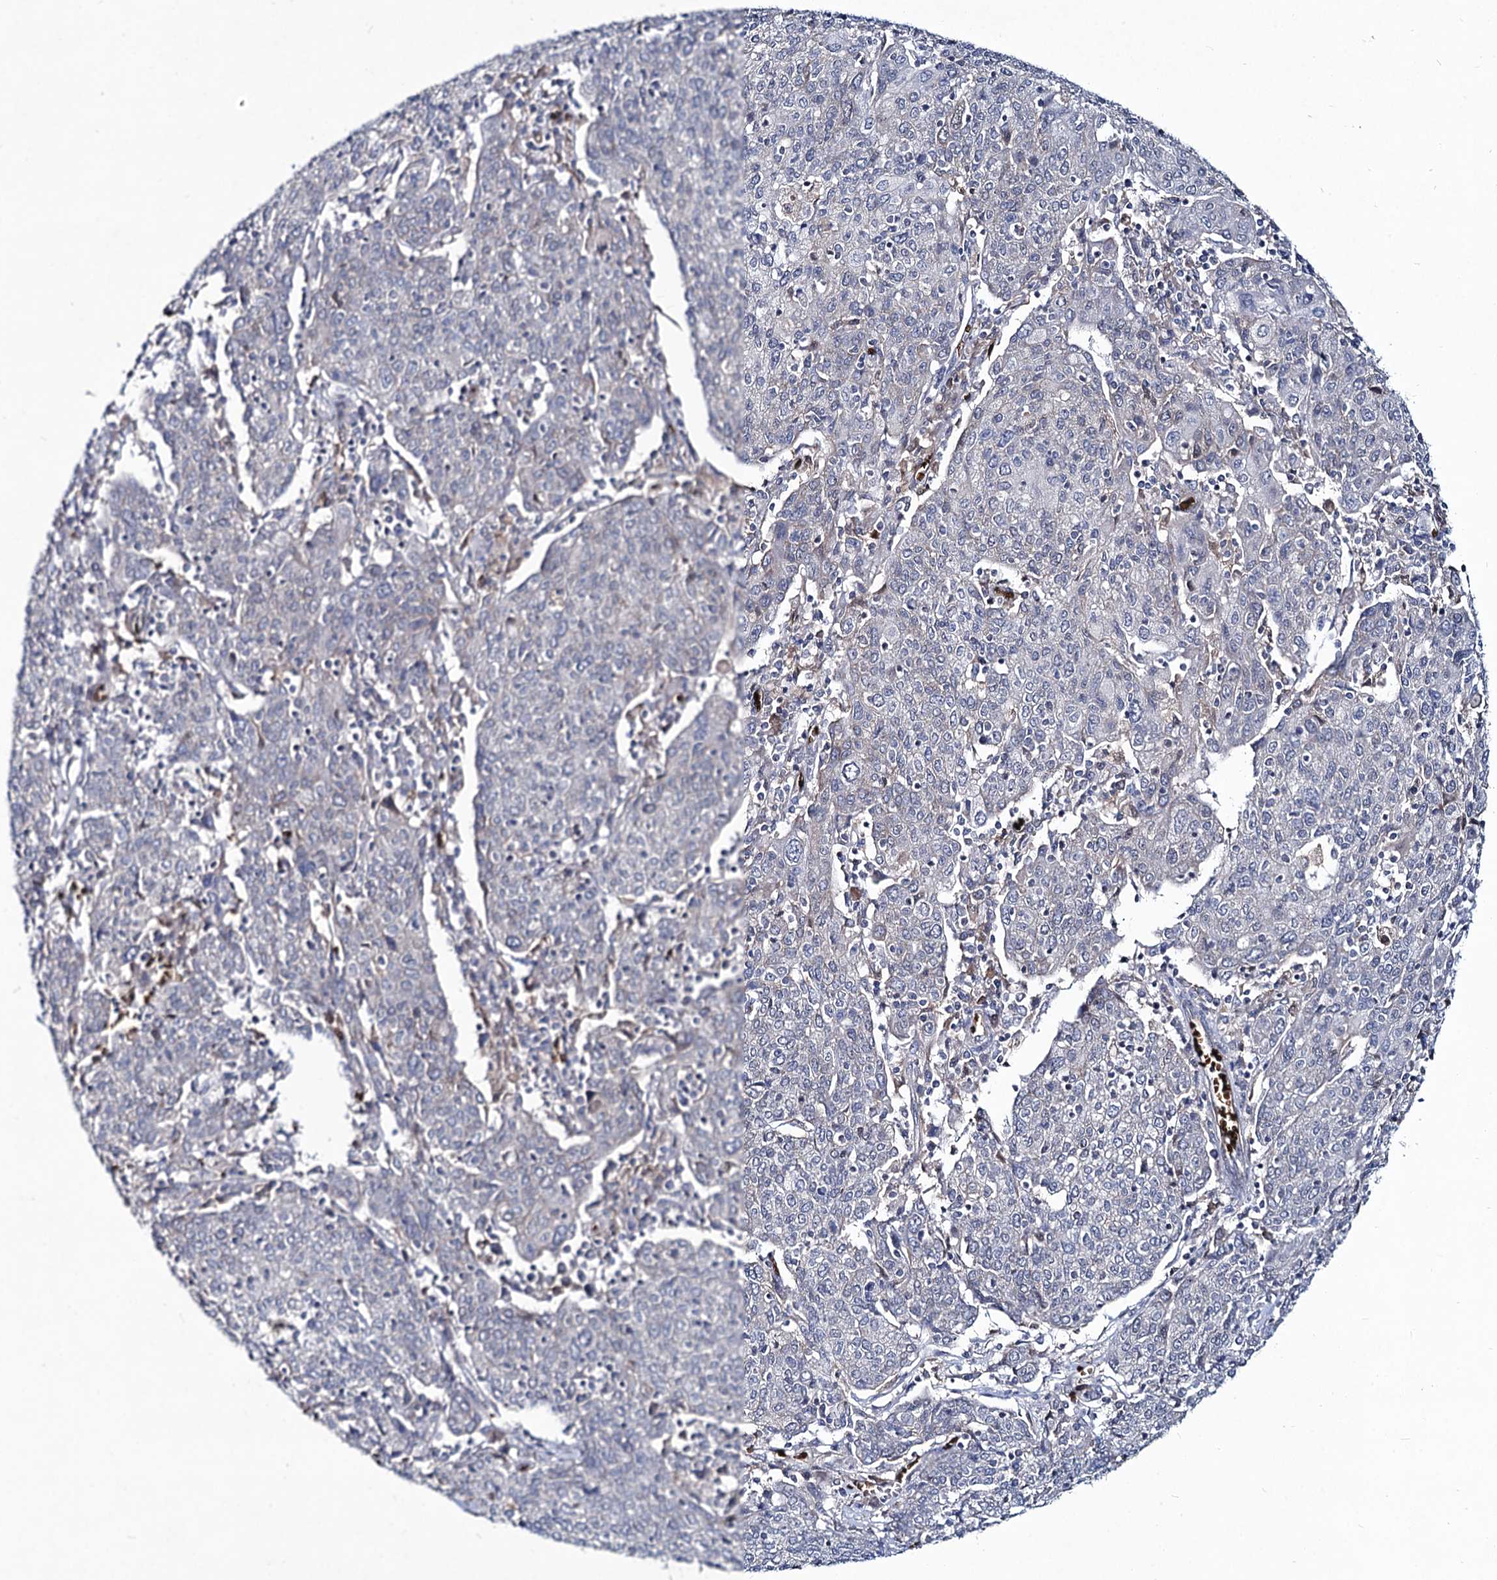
{"staining": {"intensity": "negative", "quantity": "none", "location": "none"}, "tissue": "cervical cancer", "cell_type": "Tumor cells", "image_type": "cancer", "snomed": [{"axis": "morphology", "description": "Squamous cell carcinoma, NOS"}, {"axis": "topography", "description": "Cervix"}], "caption": "Immunohistochemistry (IHC) of cervical cancer (squamous cell carcinoma) shows no expression in tumor cells.", "gene": "RNF6", "patient": {"sex": "female", "age": 67}}